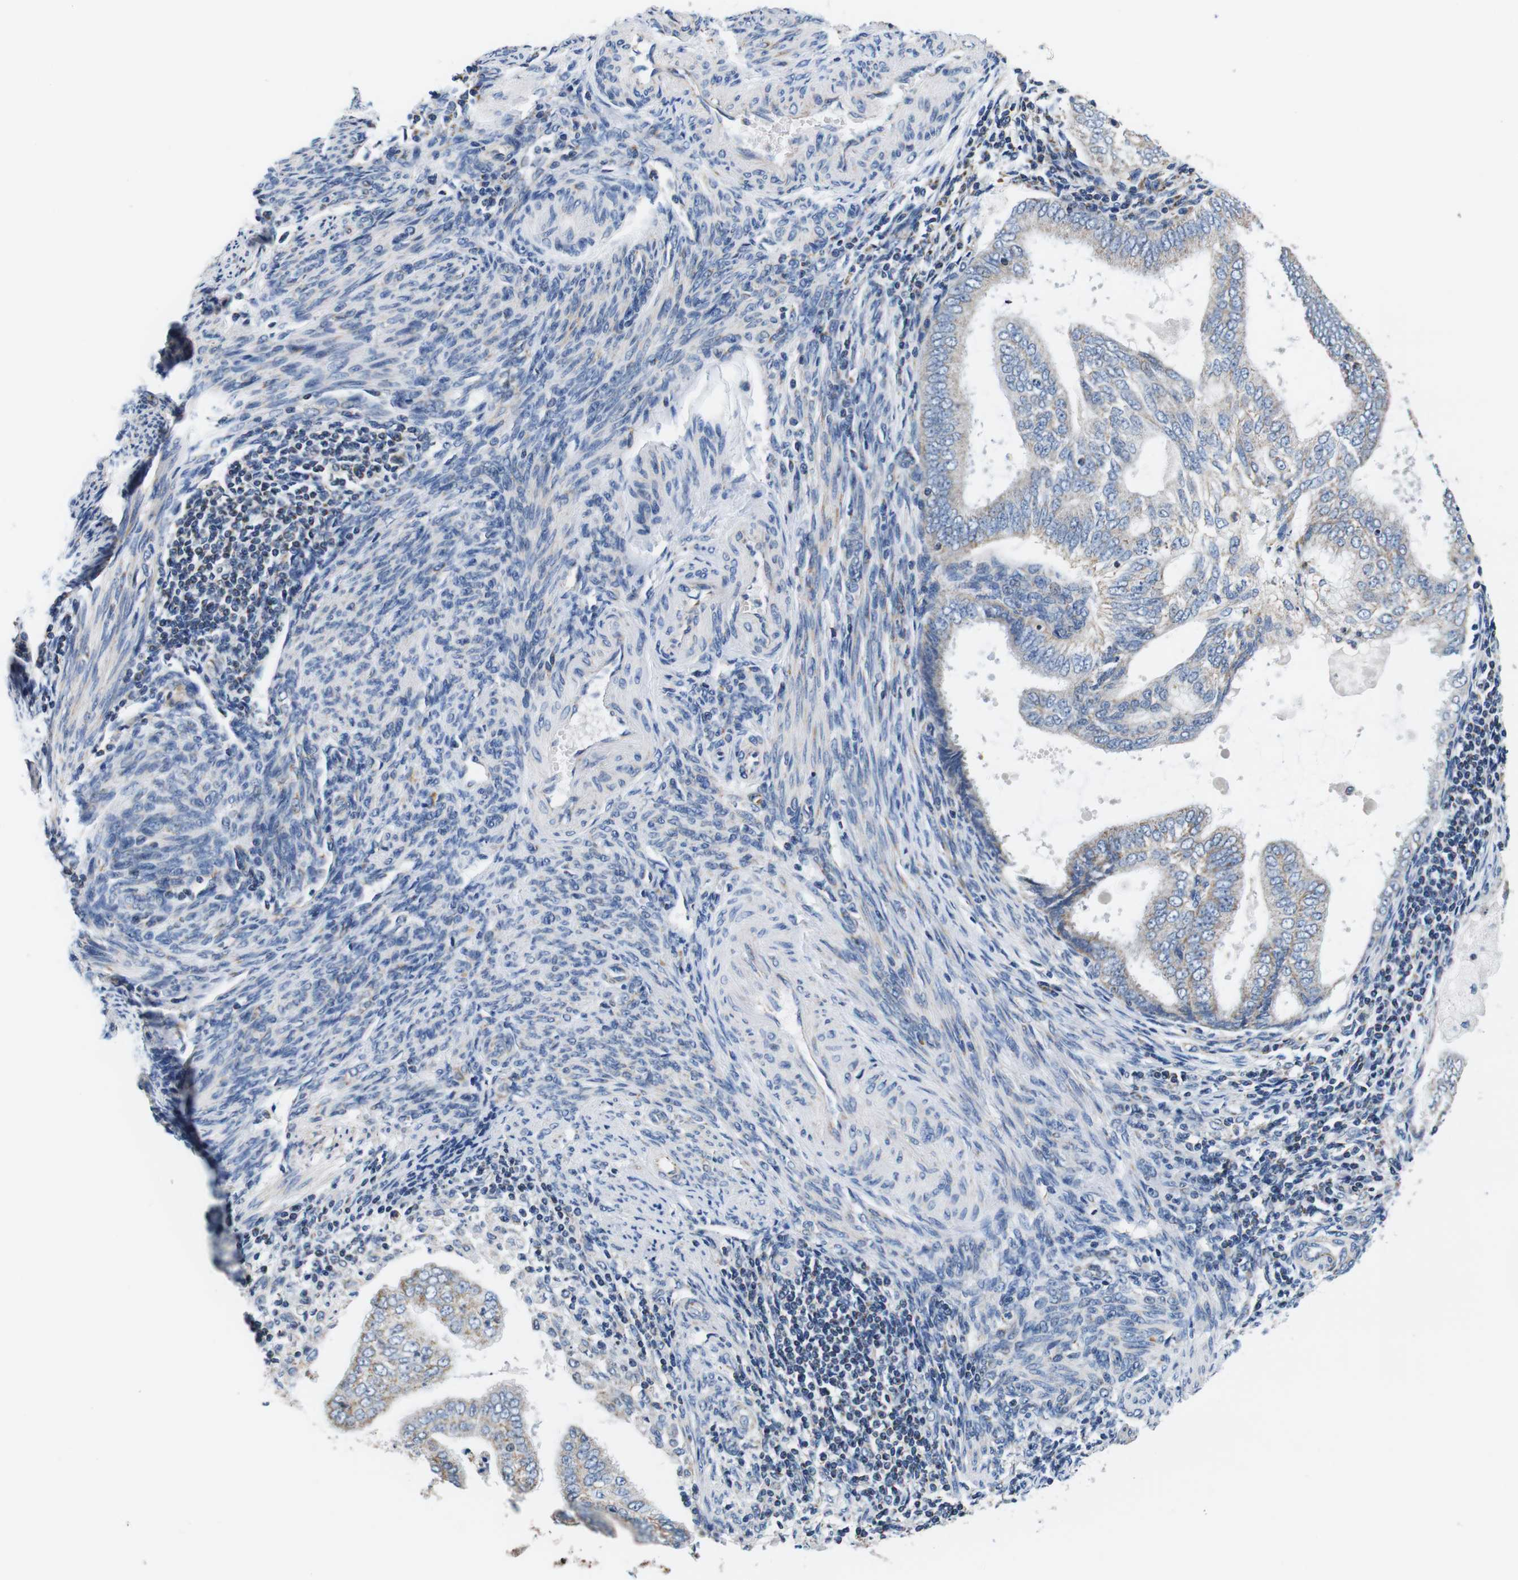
{"staining": {"intensity": "weak", "quantity": ">75%", "location": "cytoplasmic/membranous"}, "tissue": "endometrial cancer", "cell_type": "Tumor cells", "image_type": "cancer", "snomed": [{"axis": "morphology", "description": "Adenocarcinoma, NOS"}, {"axis": "topography", "description": "Endometrium"}], "caption": "Immunohistochemistry image of human endometrial cancer stained for a protein (brown), which exhibits low levels of weak cytoplasmic/membranous staining in approximately >75% of tumor cells.", "gene": "LRP4", "patient": {"sex": "female", "age": 58}}